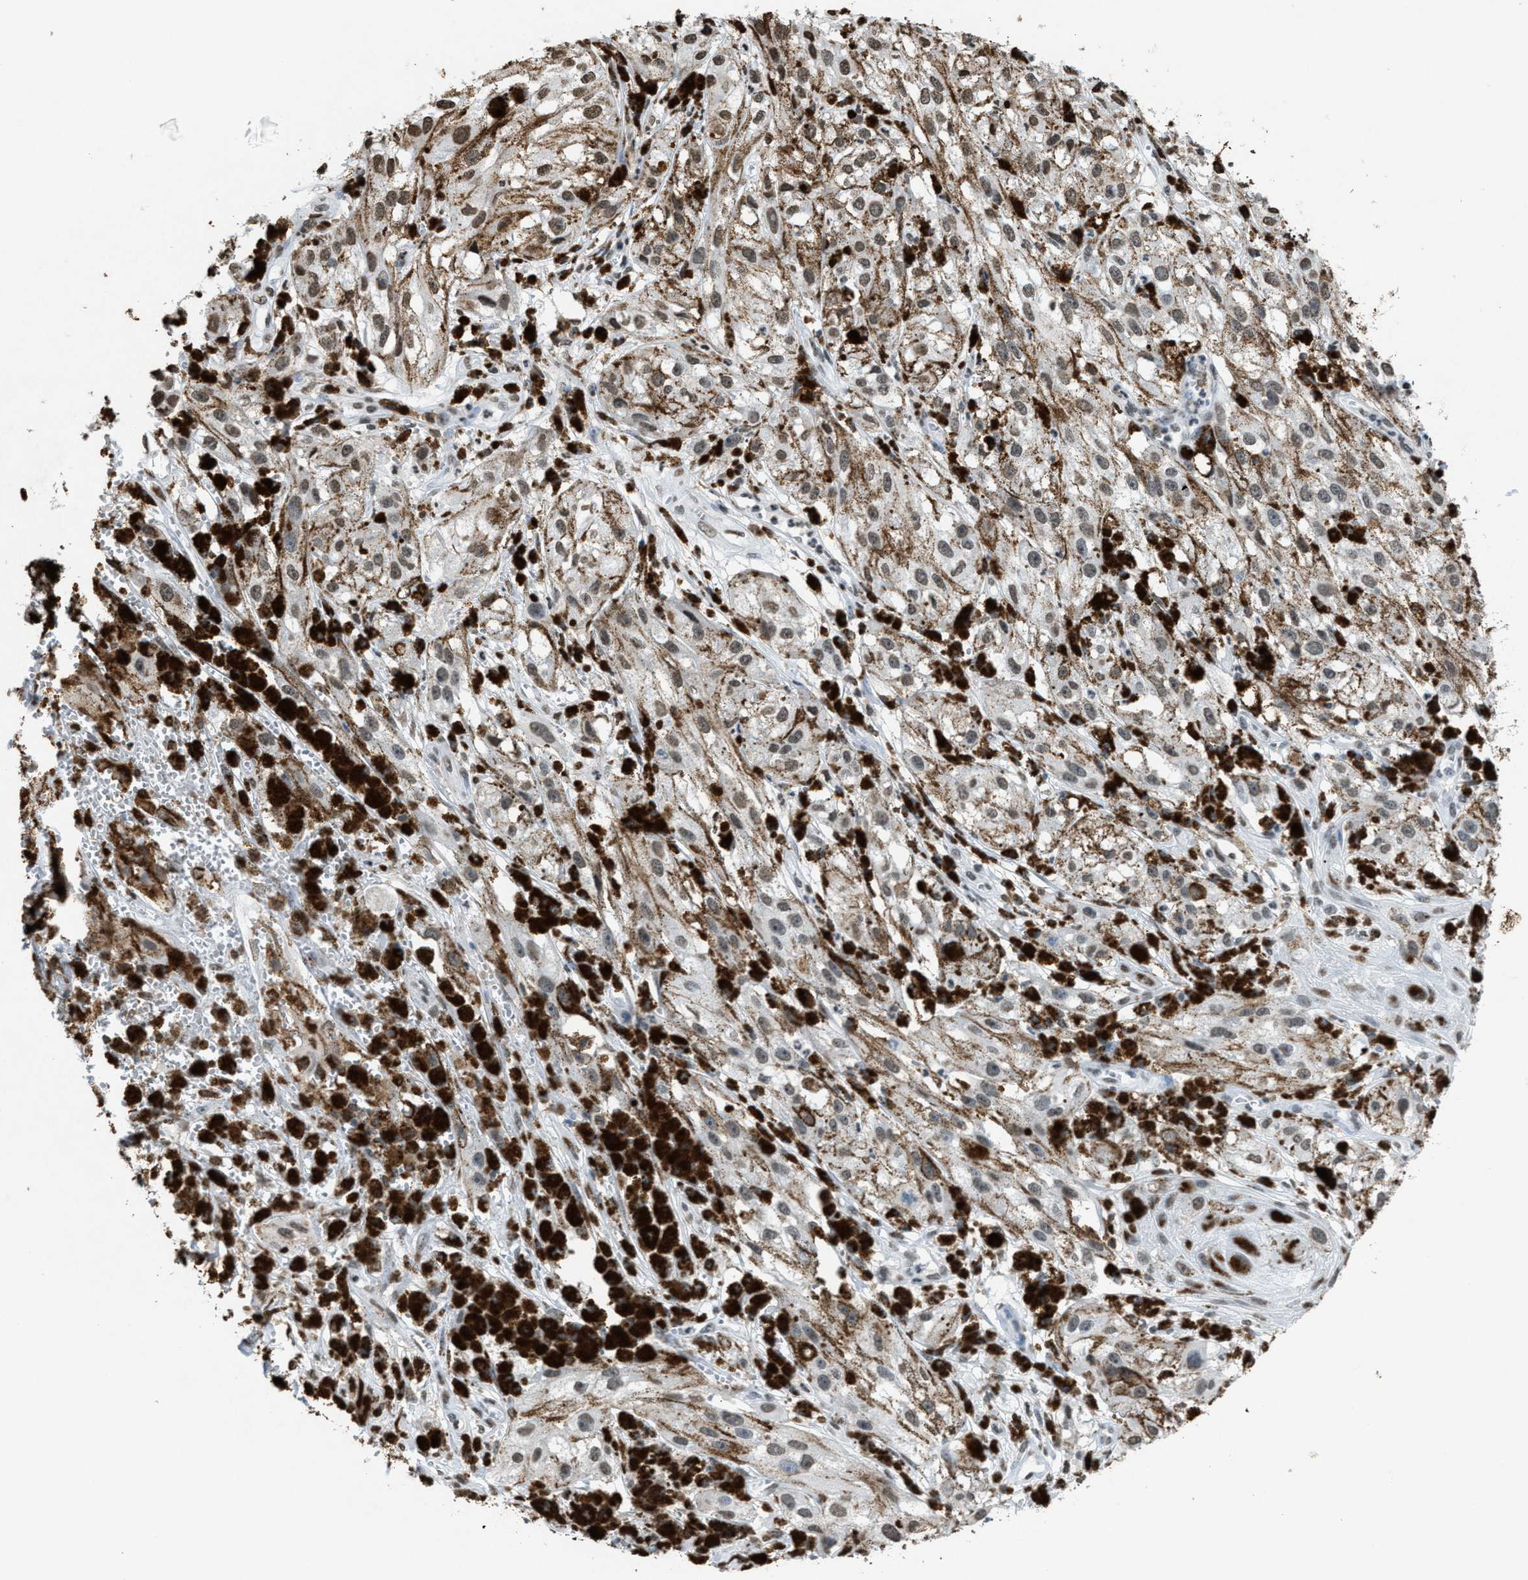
{"staining": {"intensity": "weak", "quantity": "<25%", "location": "cytoplasmic/membranous,nuclear"}, "tissue": "melanoma", "cell_type": "Tumor cells", "image_type": "cancer", "snomed": [{"axis": "morphology", "description": "Malignant melanoma, NOS"}, {"axis": "topography", "description": "Skin"}], "caption": "Immunohistochemical staining of malignant melanoma demonstrates no significant positivity in tumor cells.", "gene": "NUP88", "patient": {"sex": "male", "age": 88}}